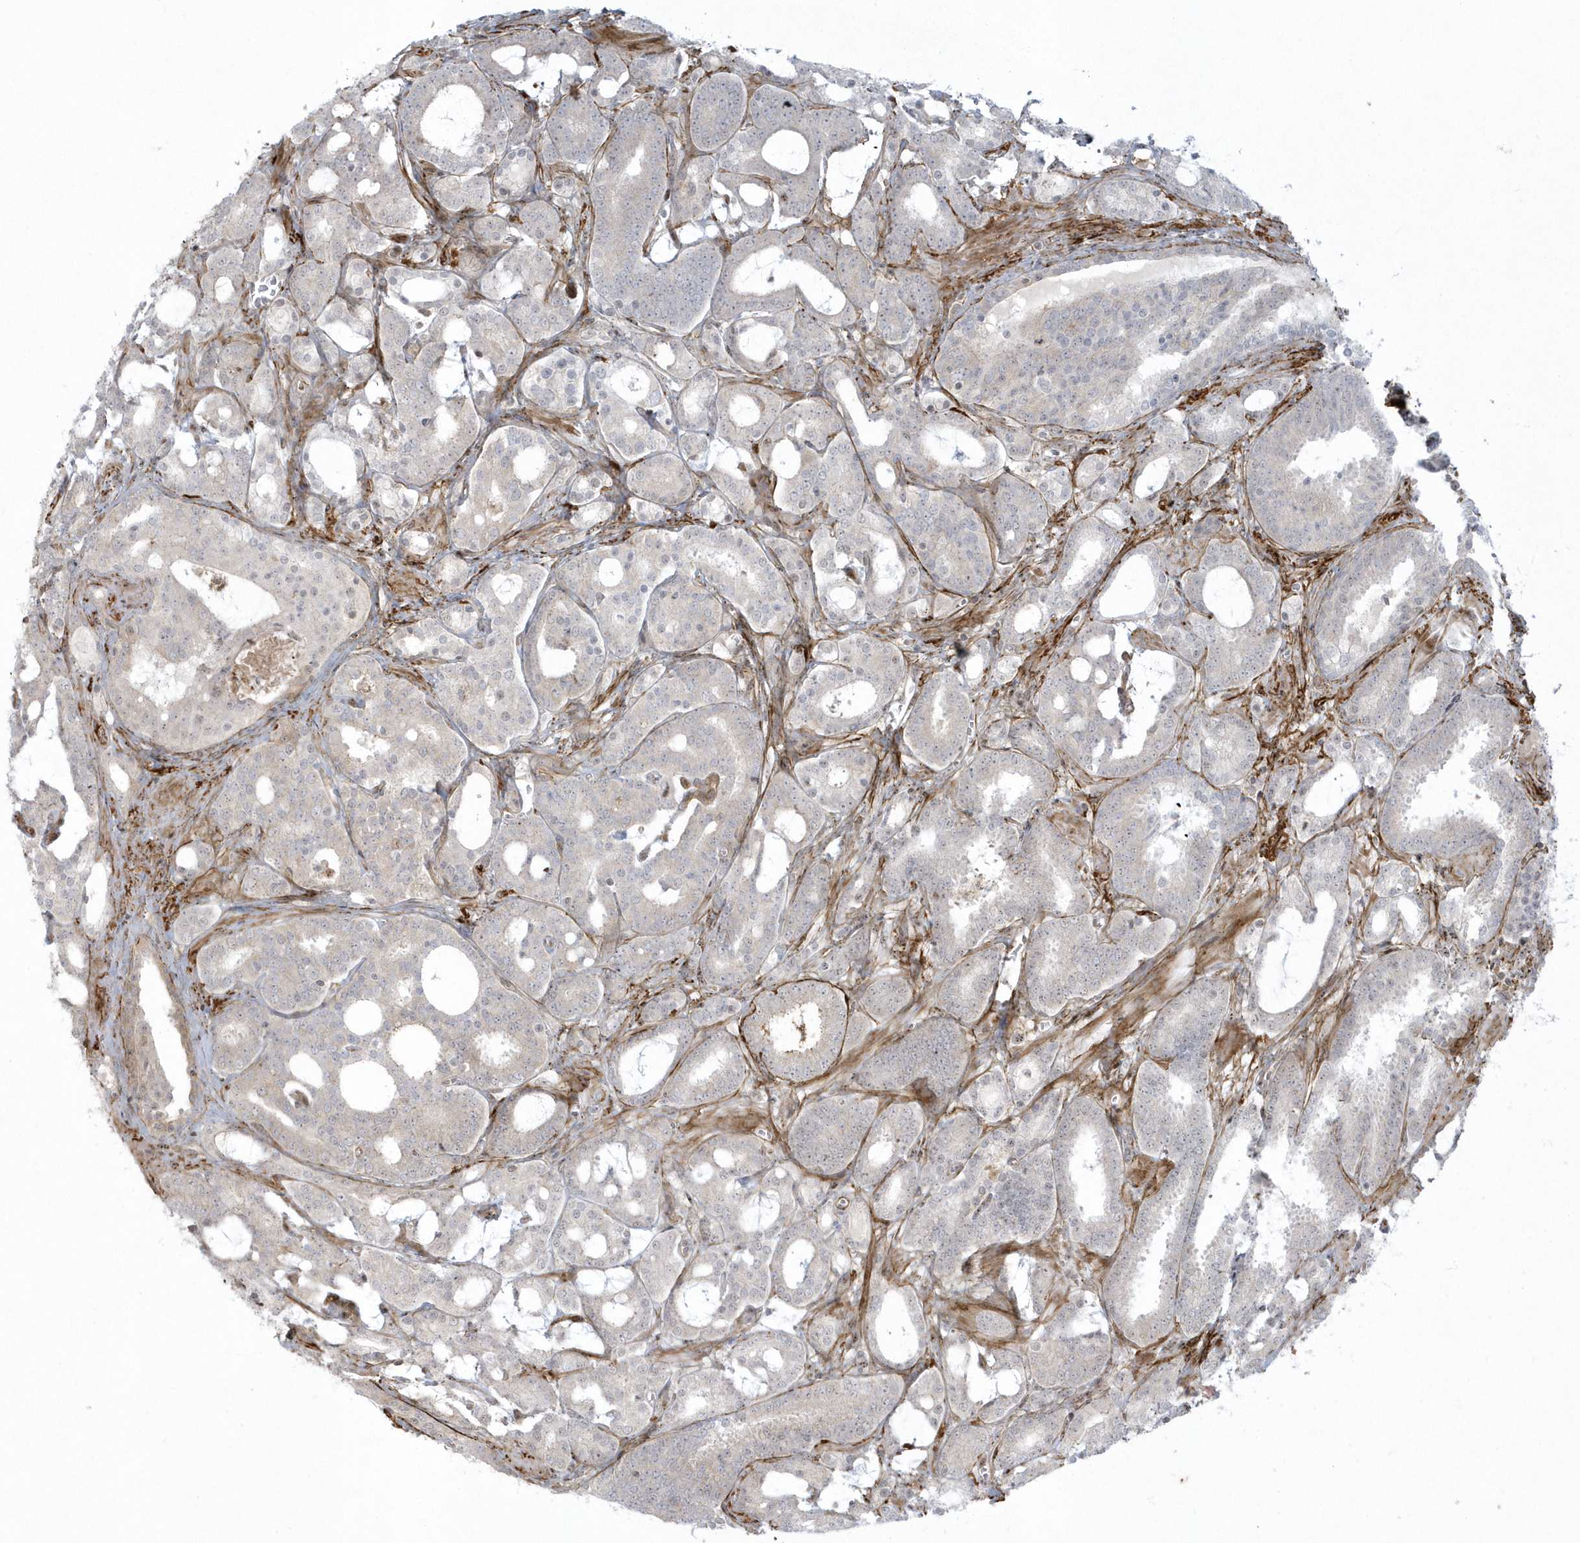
{"staining": {"intensity": "negative", "quantity": "none", "location": "none"}, "tissue": "prostate cancer", "cell_type": "Tumor cells", "image_type": "cancer", "snomed": [{"axis": "morphology", "description": "Adenocarcinoma, High grade"}, {"axis": "topography", "description": "Prostate and seminal vesicle, NOS"}], "caption": "Tumor cells show no significant expression in prostate high-grade adenocarcinoma. (DAB (3,3'-diaminobenzidine) immunohistochemistry (IHC) with hematoxylin counter stain).", "gene": "MASP2", "patient": {"sex": "male", "age": 67}}